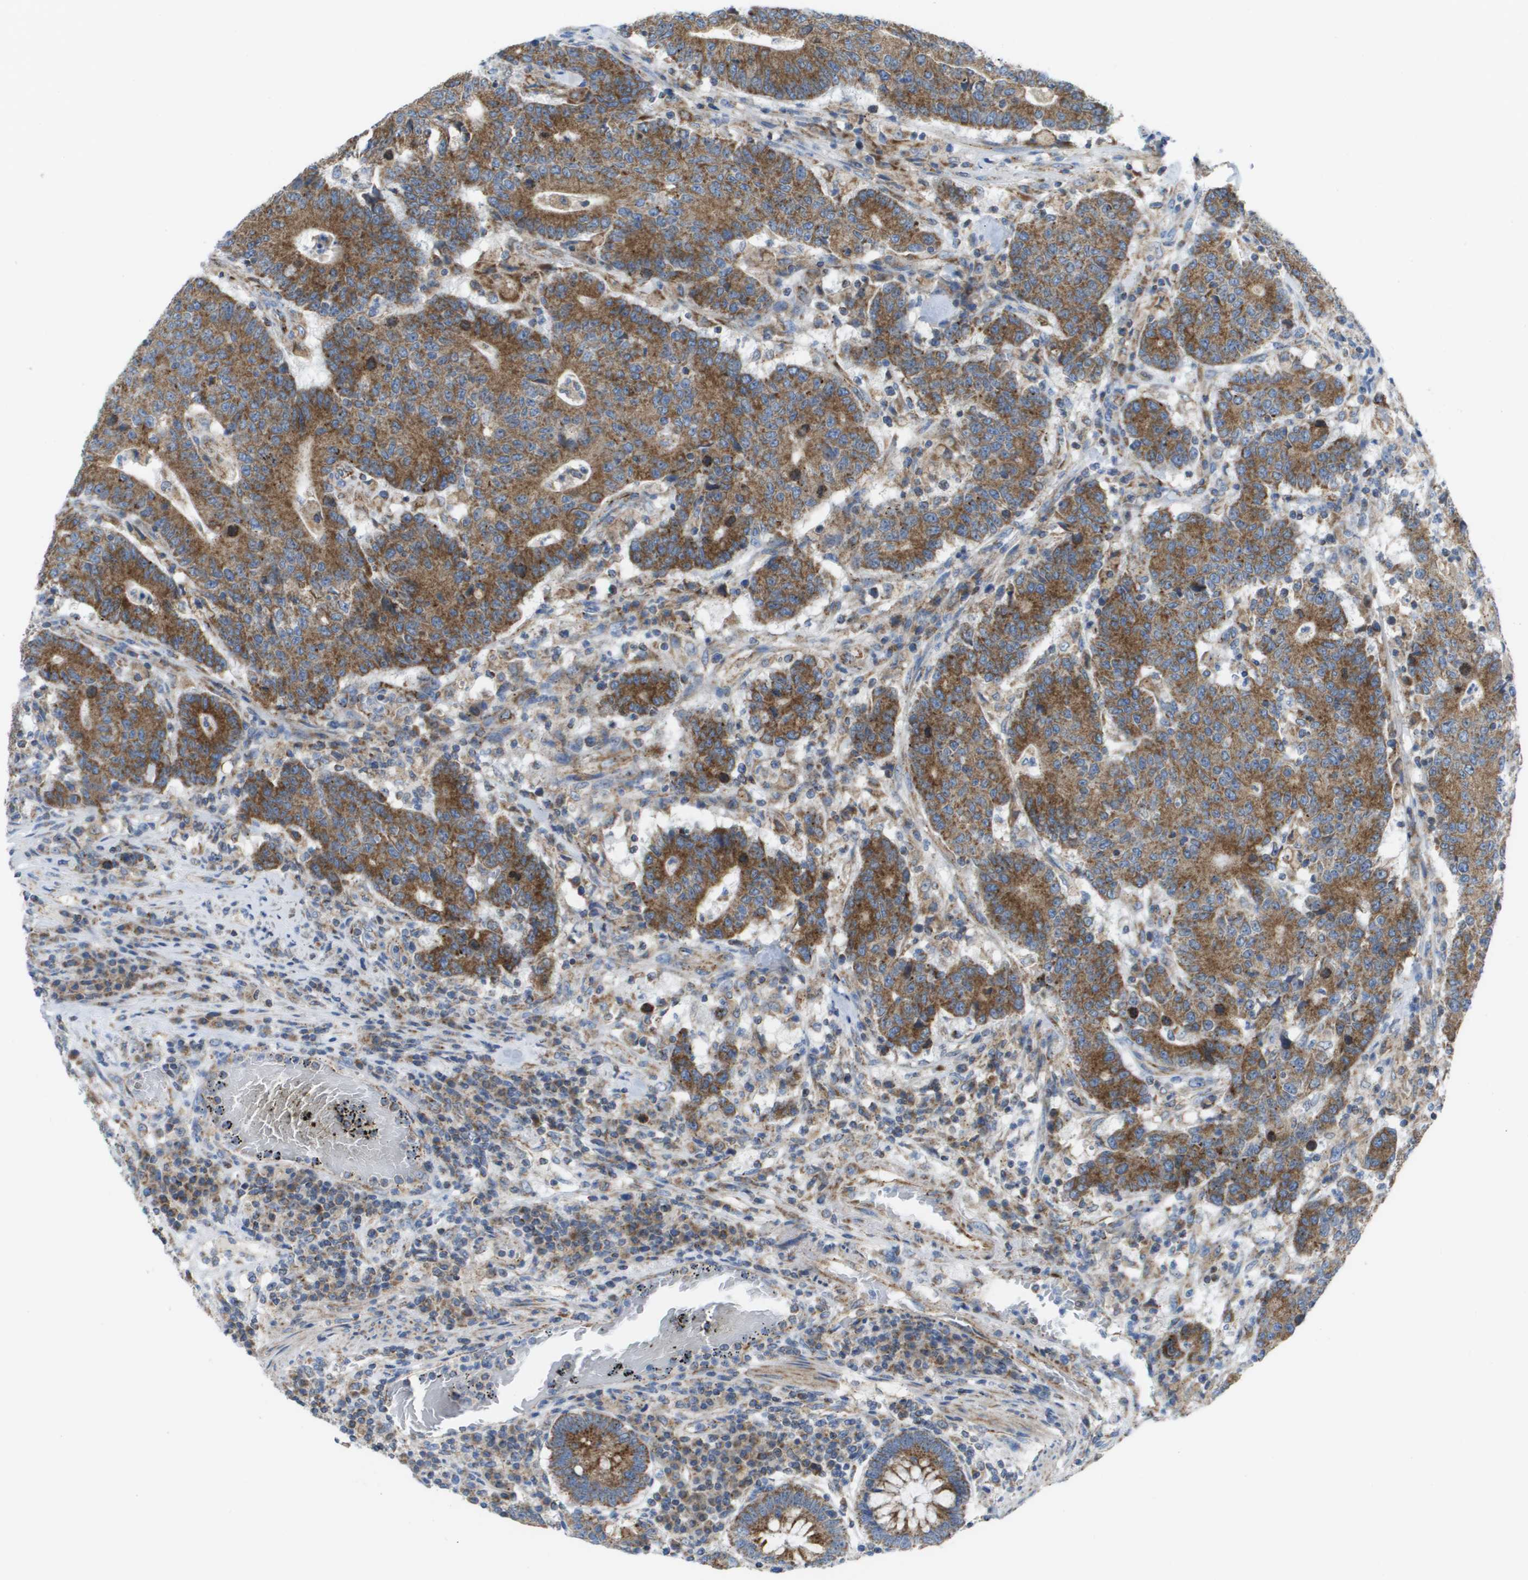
{"staining": {"intensity": "strong", "quantity": ">75%", "location": "cytoplasmic/membranous"}, "tissue": "colorectal cancer", "cell_type": "Tumor cells", "image_type": "cancer", "snomed": [{"axis": "morphology", "description": "Normal tissue, NOS"}, {"axis": "morphology", "description": "Adenocarcinoma, NOS"}, {"axis": "topography", "description": "Colon"}], "caption": "Colorectal adenocarcinoma stained with immunohistochemistry (IHC) displays strong cytoplasmic/membranous expression in approximately >75% of tumor cells.", "gene": "FIS1", "patient": {"sex": "female", "age": 75}}